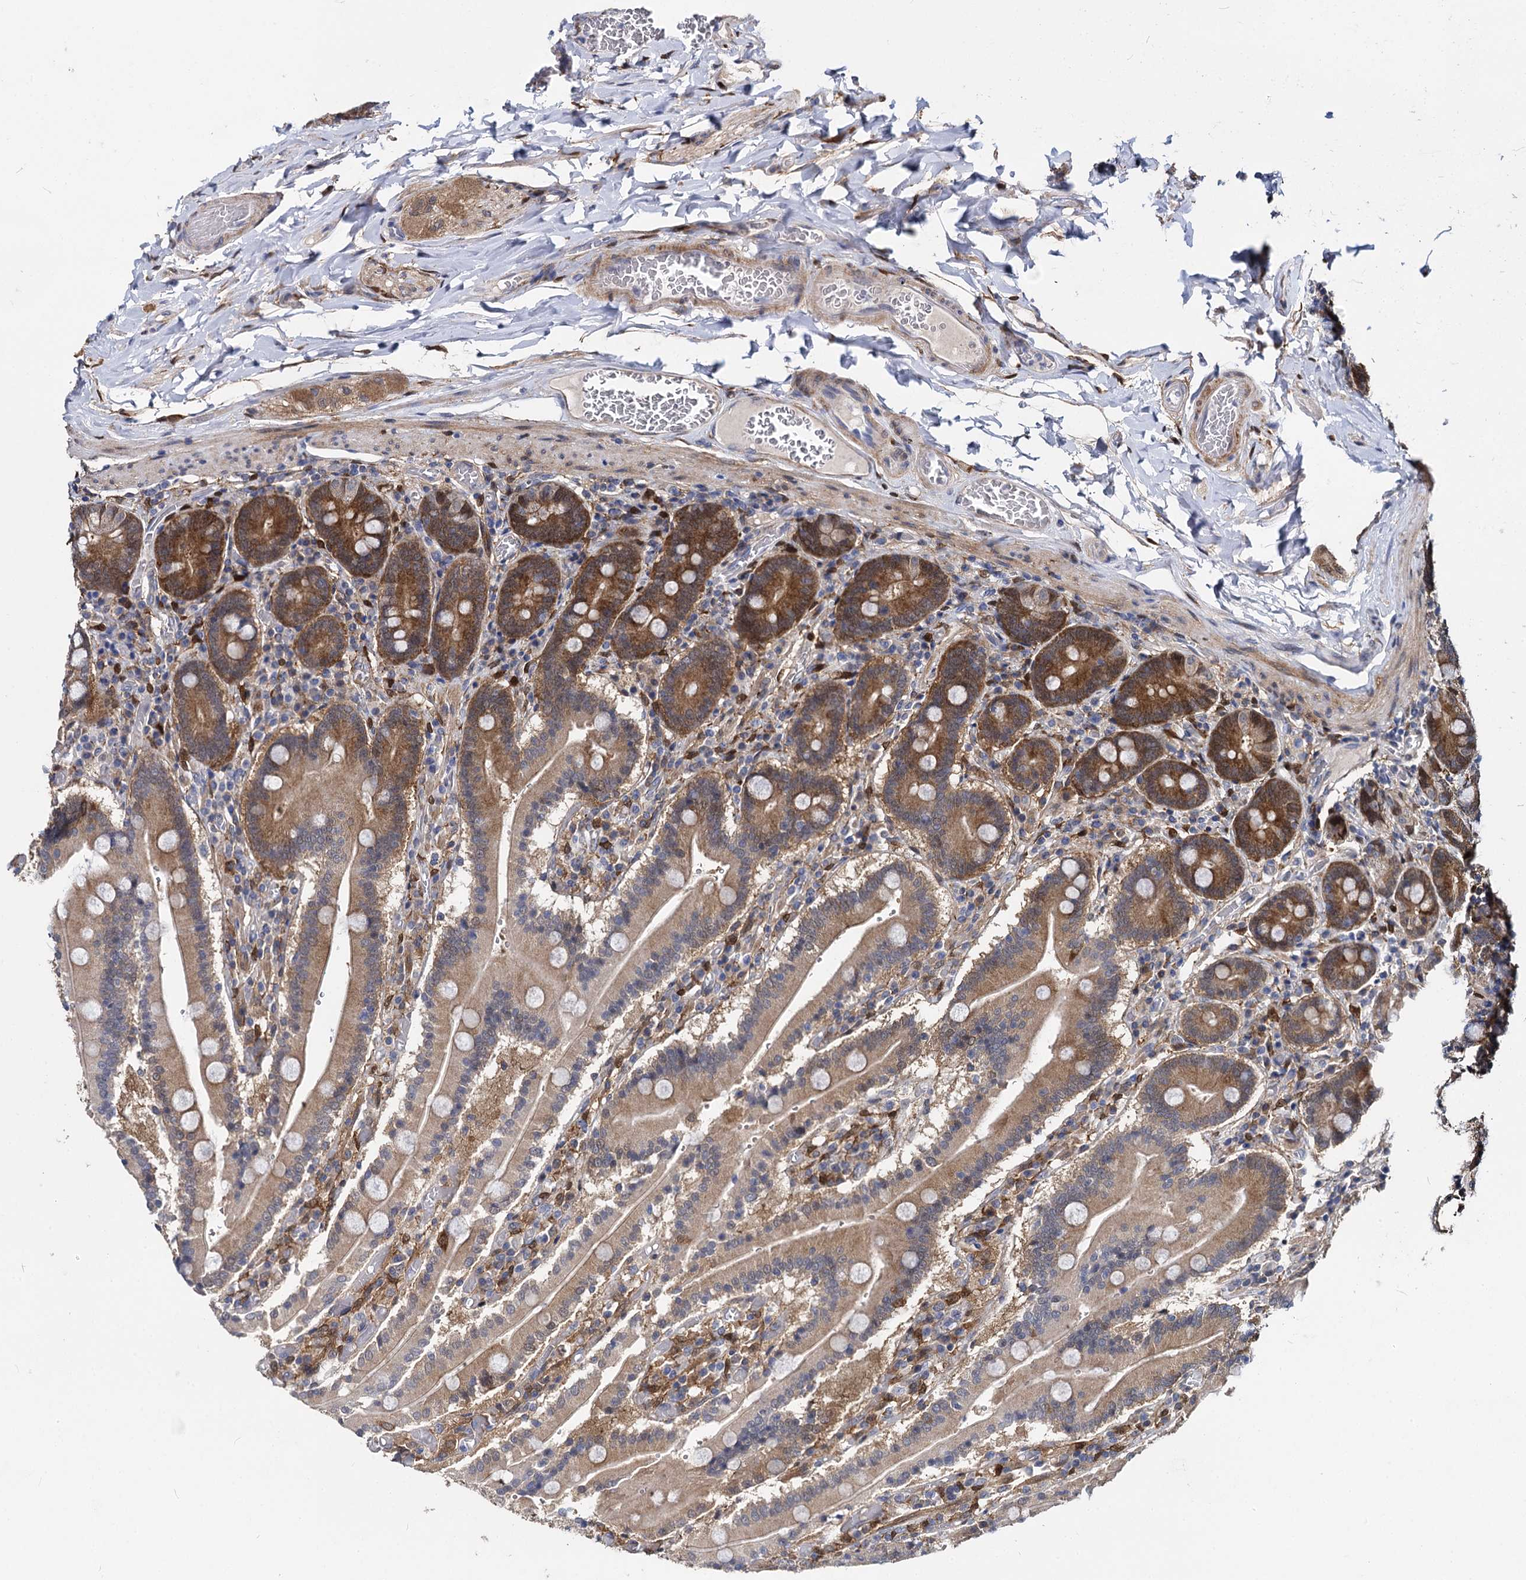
{"staining": {"intensity": "strong", "quantity": ">75%", "location": "cytoplasmic/membranous"}, "tissue": "duodenum", "cell_type": "Glandular cells", "image_type": "normal", "snomed": [{"axis": "morphology", "description": "Normal tissue, NOS"}, {"axis": "topography", "description": "Duodenum"}], "caption": "Protein staining demonstrates strong cytoplasmic/membranous positivity in approximately >75% of glandular cells in benign duodenum.", "gene": "GSTM3", "patient": {"sex": "female", "age": 62}}